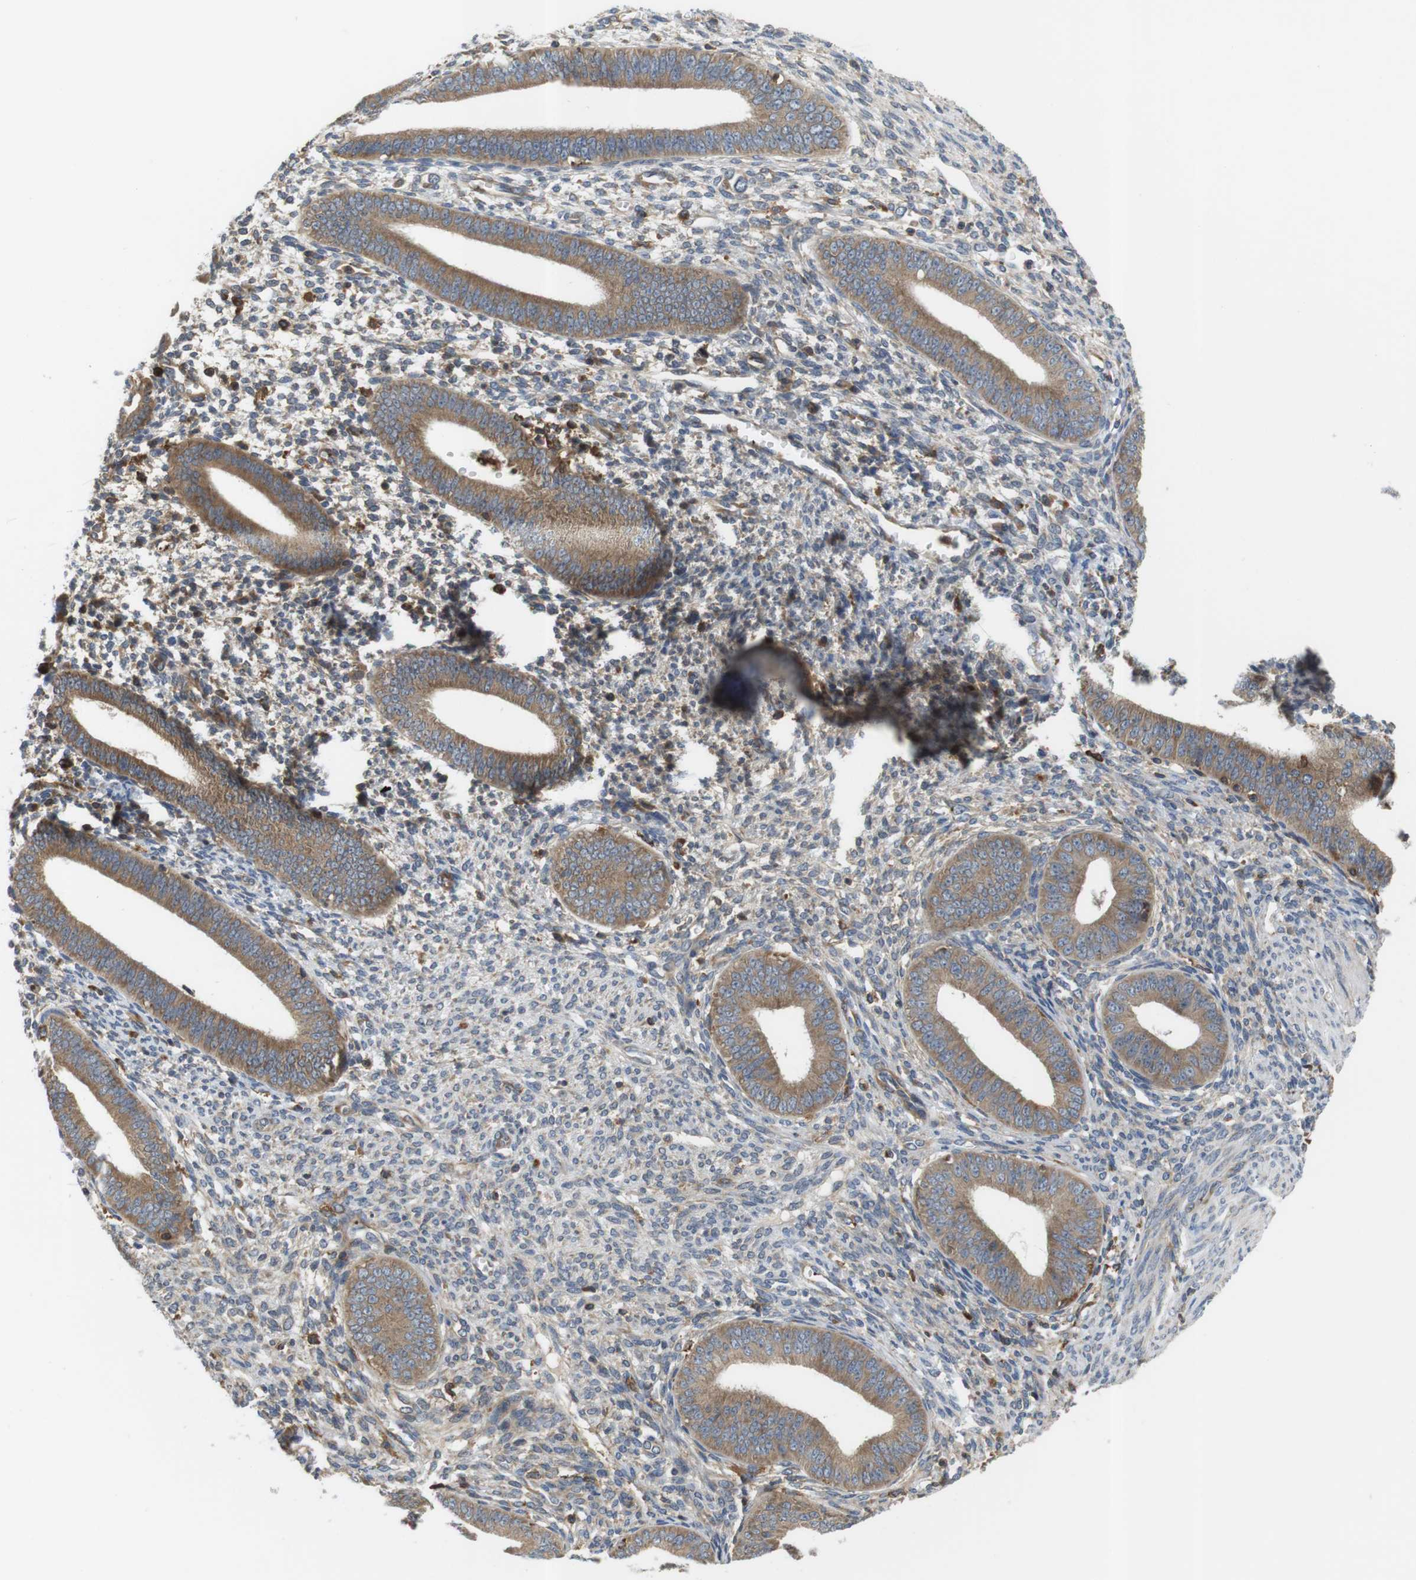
{"staining": {"intensity": "weak", "quantity": "25%-75%", "location": "cytoplasmic/membranous"}, "tissue": "endometrium", "cell_type": "Cells in endometrial stroma", "image_type": "normal", "snomed": [{"axis": "morphology", "description": "Normal tissue, NOS"}, {"axis": "topography", "description": "Endometrium"}], "caption": "DAB (3,3'-diaminobenzidine) immunohistochemical staining of unremarkable endometrium shows weak cytoplasmic/membranous protein positivity in approximately 25%-75% of cells in endometrial stroma. The staining is performed using DAB (3,3'-diaminobenzidine) brown chromogen to label protein expression. The nuclei are counter-stained blue using hematoxylin.", "gene": "HERPUD2", "patient": {"sex": "female", "age": 35}}